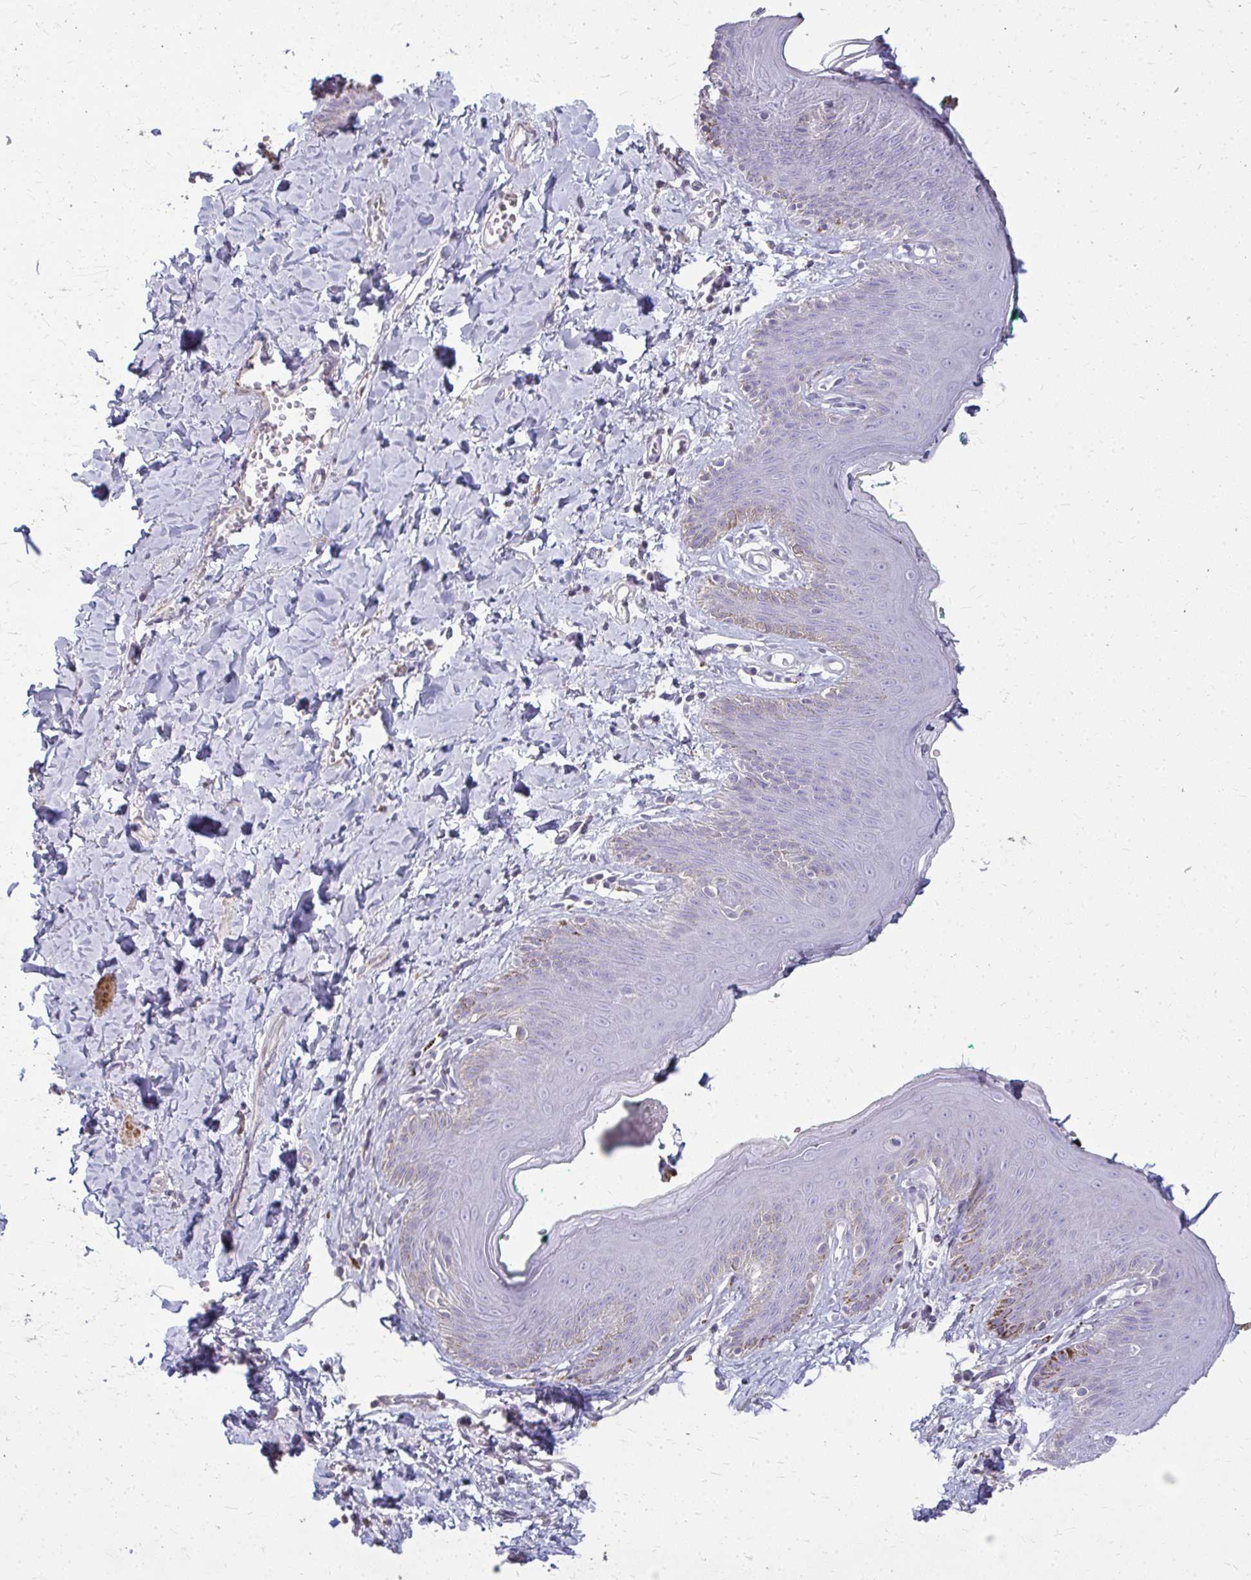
{"staining": {"intensity": "negative", "quantity": "none", "location": "none"}, "tissue": "skin", "cell_type": "Epidermal cells", "image_type": "normal", "snomed": [{"axis": "morphology", "description": "Normal tissue, NOS"}, {"axis": "topography", "description": "Vulva"}, {"axis": "topography", "description": "Peripheral nerve tissue"}], "caption": "IHC image of normal skin stained for a protein (brown), which shows no positivity in epidermal cells.", "gene": "TENM4", "patient": {"sex": "female", "age": 66}}